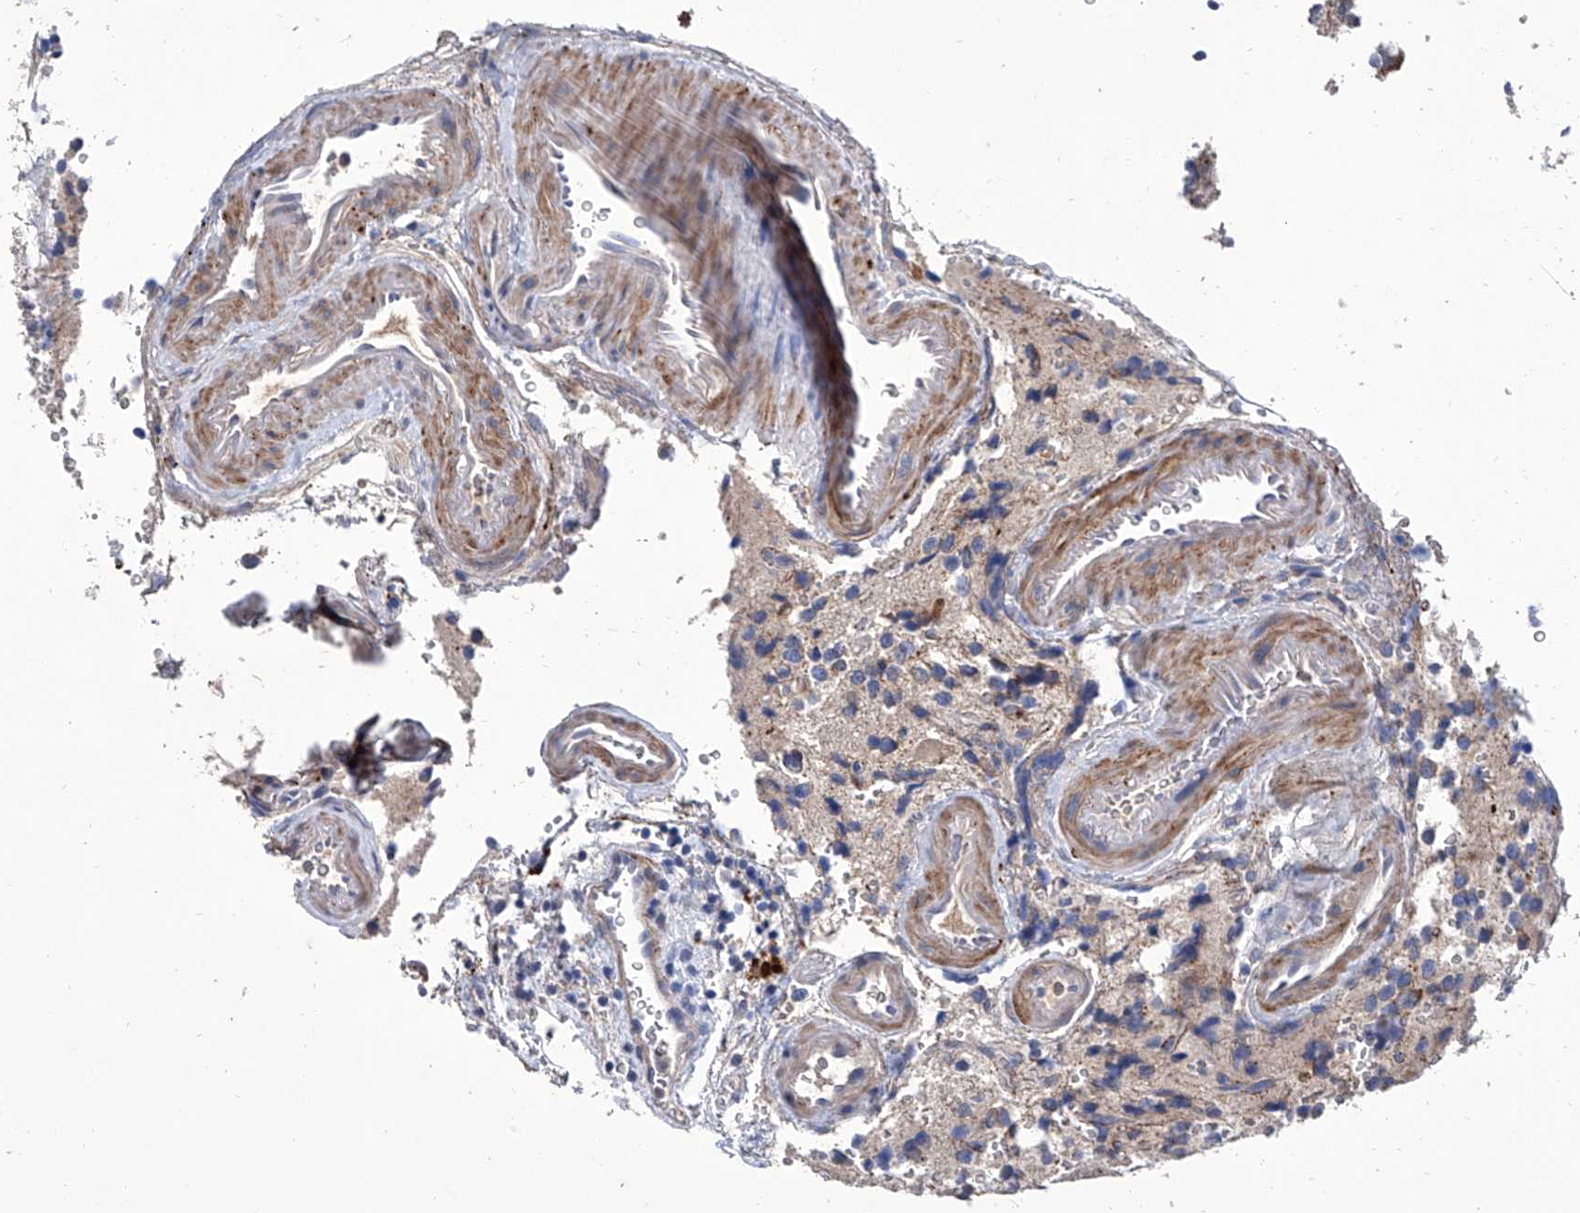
{"staining": {"intensity": "negative", "quantity": "none", "location": "none"}, "tissue": "glioma", "cell_type": "Tumor cells", "image_type": "cancer", "snomed": [{"axis": "morphology", "description": "Glioma, malignant, High grade"}, {"axis": "topography", "description": "Brain"}], "caption": "Immunohistochemistry (IHC) image of neoplastic tissue: glioma stained with DAB exhibits no significant protein expression in tumor cells.", "gene": "GPT", "patient": {"sex": "female", "age": 62}}